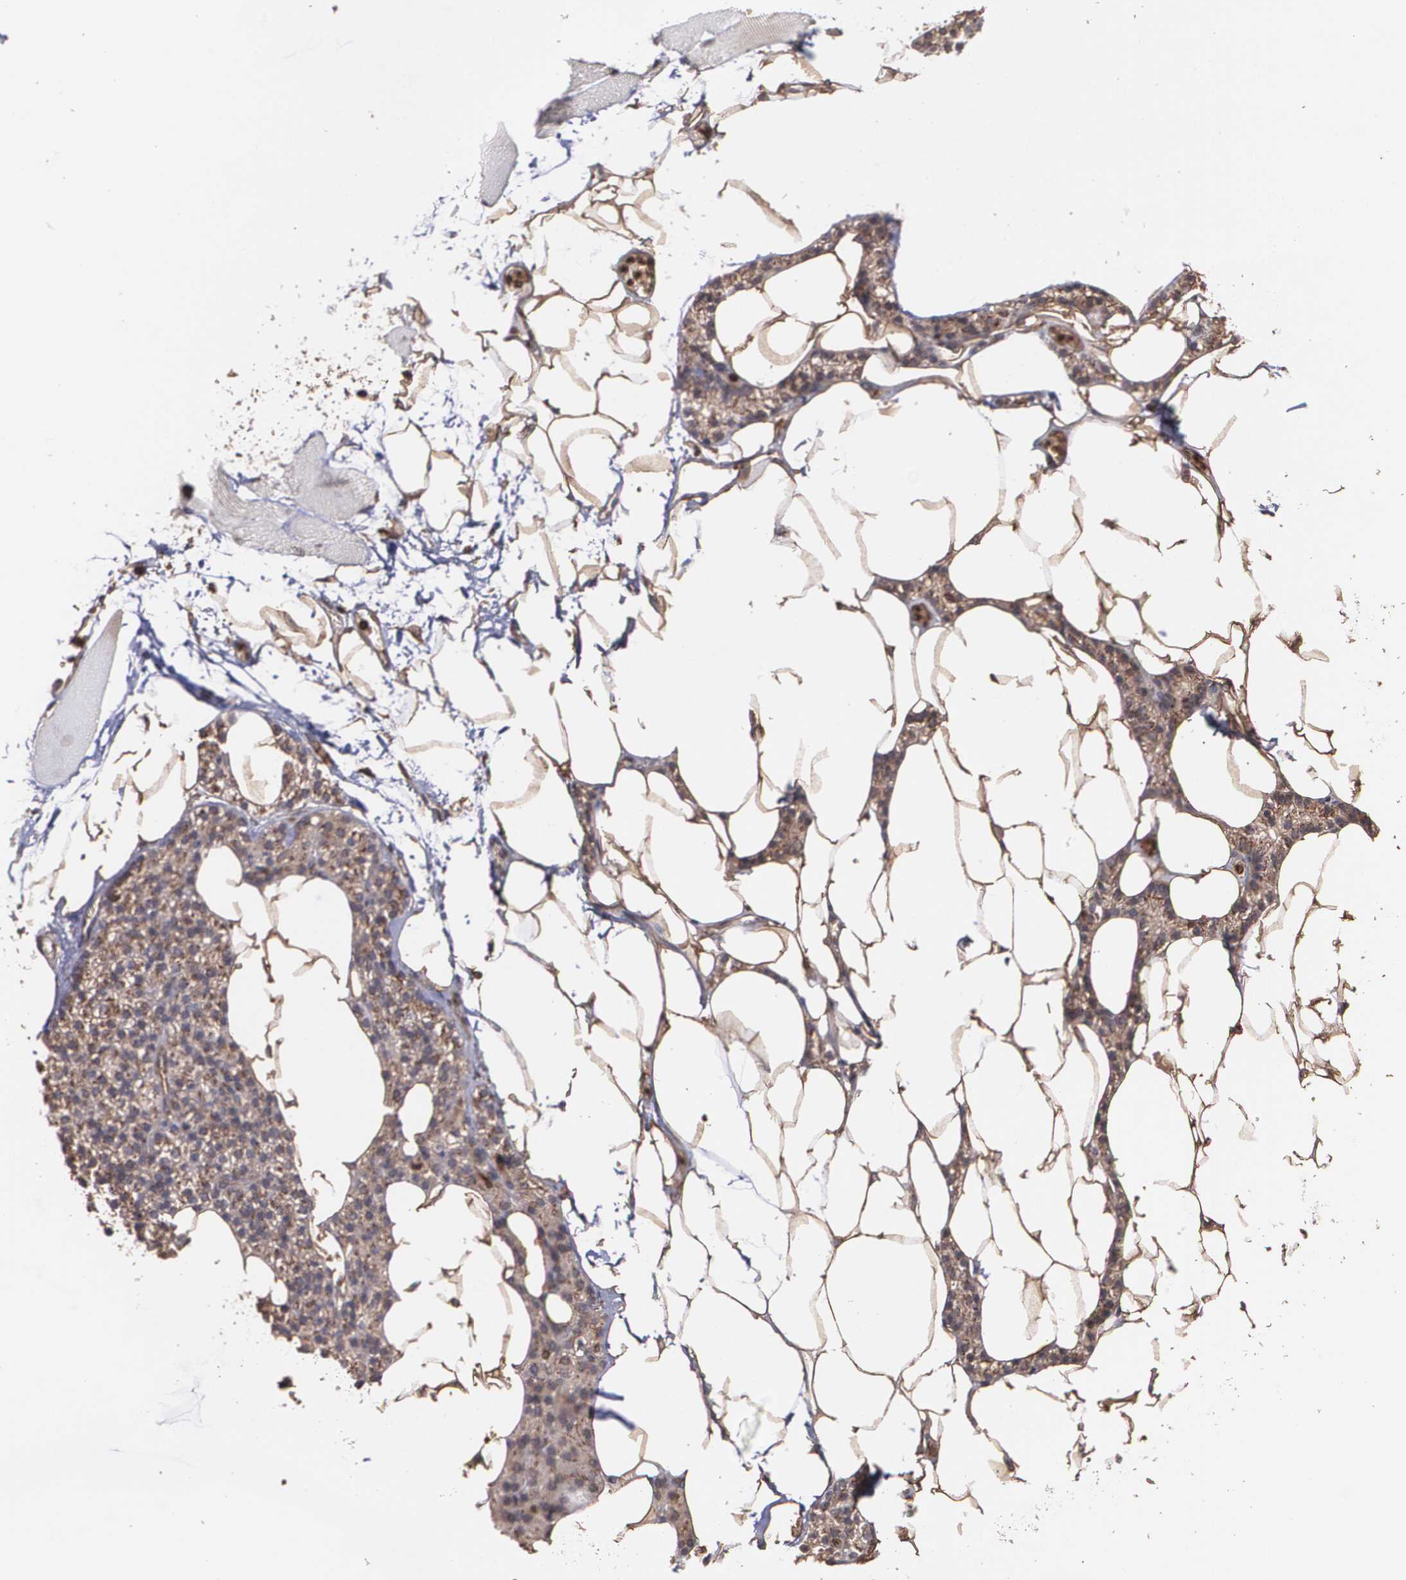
{"staining": {"intensity": "negative", "quantity": "none", "location": "none"}, "tissue": "skeletal muscle", "cell_type": "Myocytes", "image_type": "normal", "snomed": [{"axis": "morphology", "description": "Normal tissue, NOS"}, {"axis": "topography", "description": "Skeletal muscle"}, {"axis": "topography", "description": "Parathyroid gland"}], "caption": "This is an IHC histopathology image of unremarkable skeletal muscle. There is no staining in myocytes.", "gene": "TRIP11", "patient": {"sex": "female", "age": 37}}